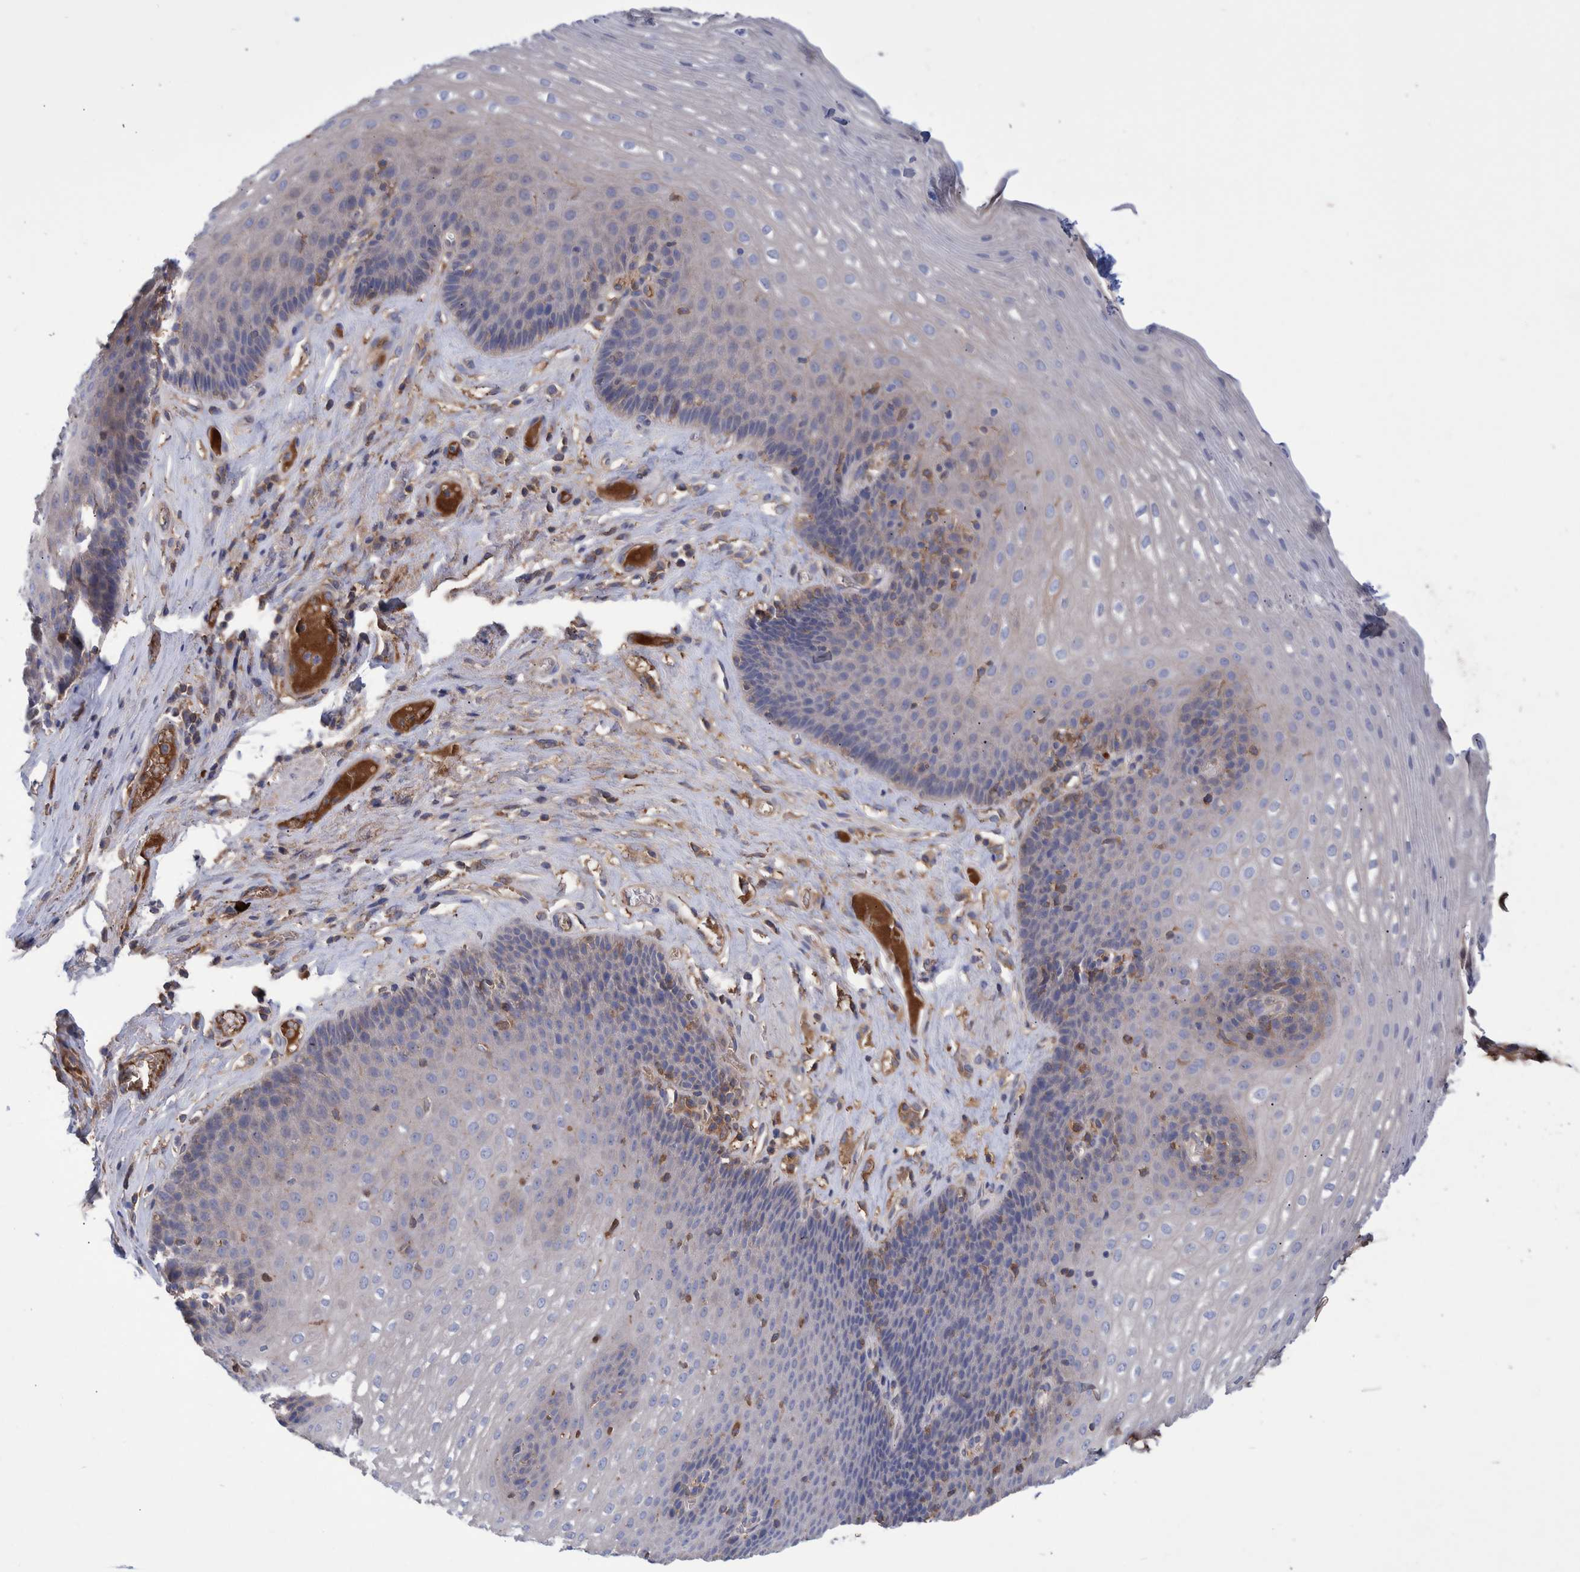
{"staining": {"intensity": "negative", "quantity": "none", "location": "none"}, "tissue": "esophagus", "cell_type": "Squamous epithelial cells", "image_type": "normal", "snomed": [{"axis": "morphology", "description": "Normal tissue, NOS"}, {"axis": "topography", "description": "Esophagus"}], "caption": "High power microscopy micrograph of an IHC photomicrograph of normal esophagus, revealing no significant positivity in squamous epithelial cells.", "gene": "DLL4", "patient": {"sex": "female", "age": 66}}